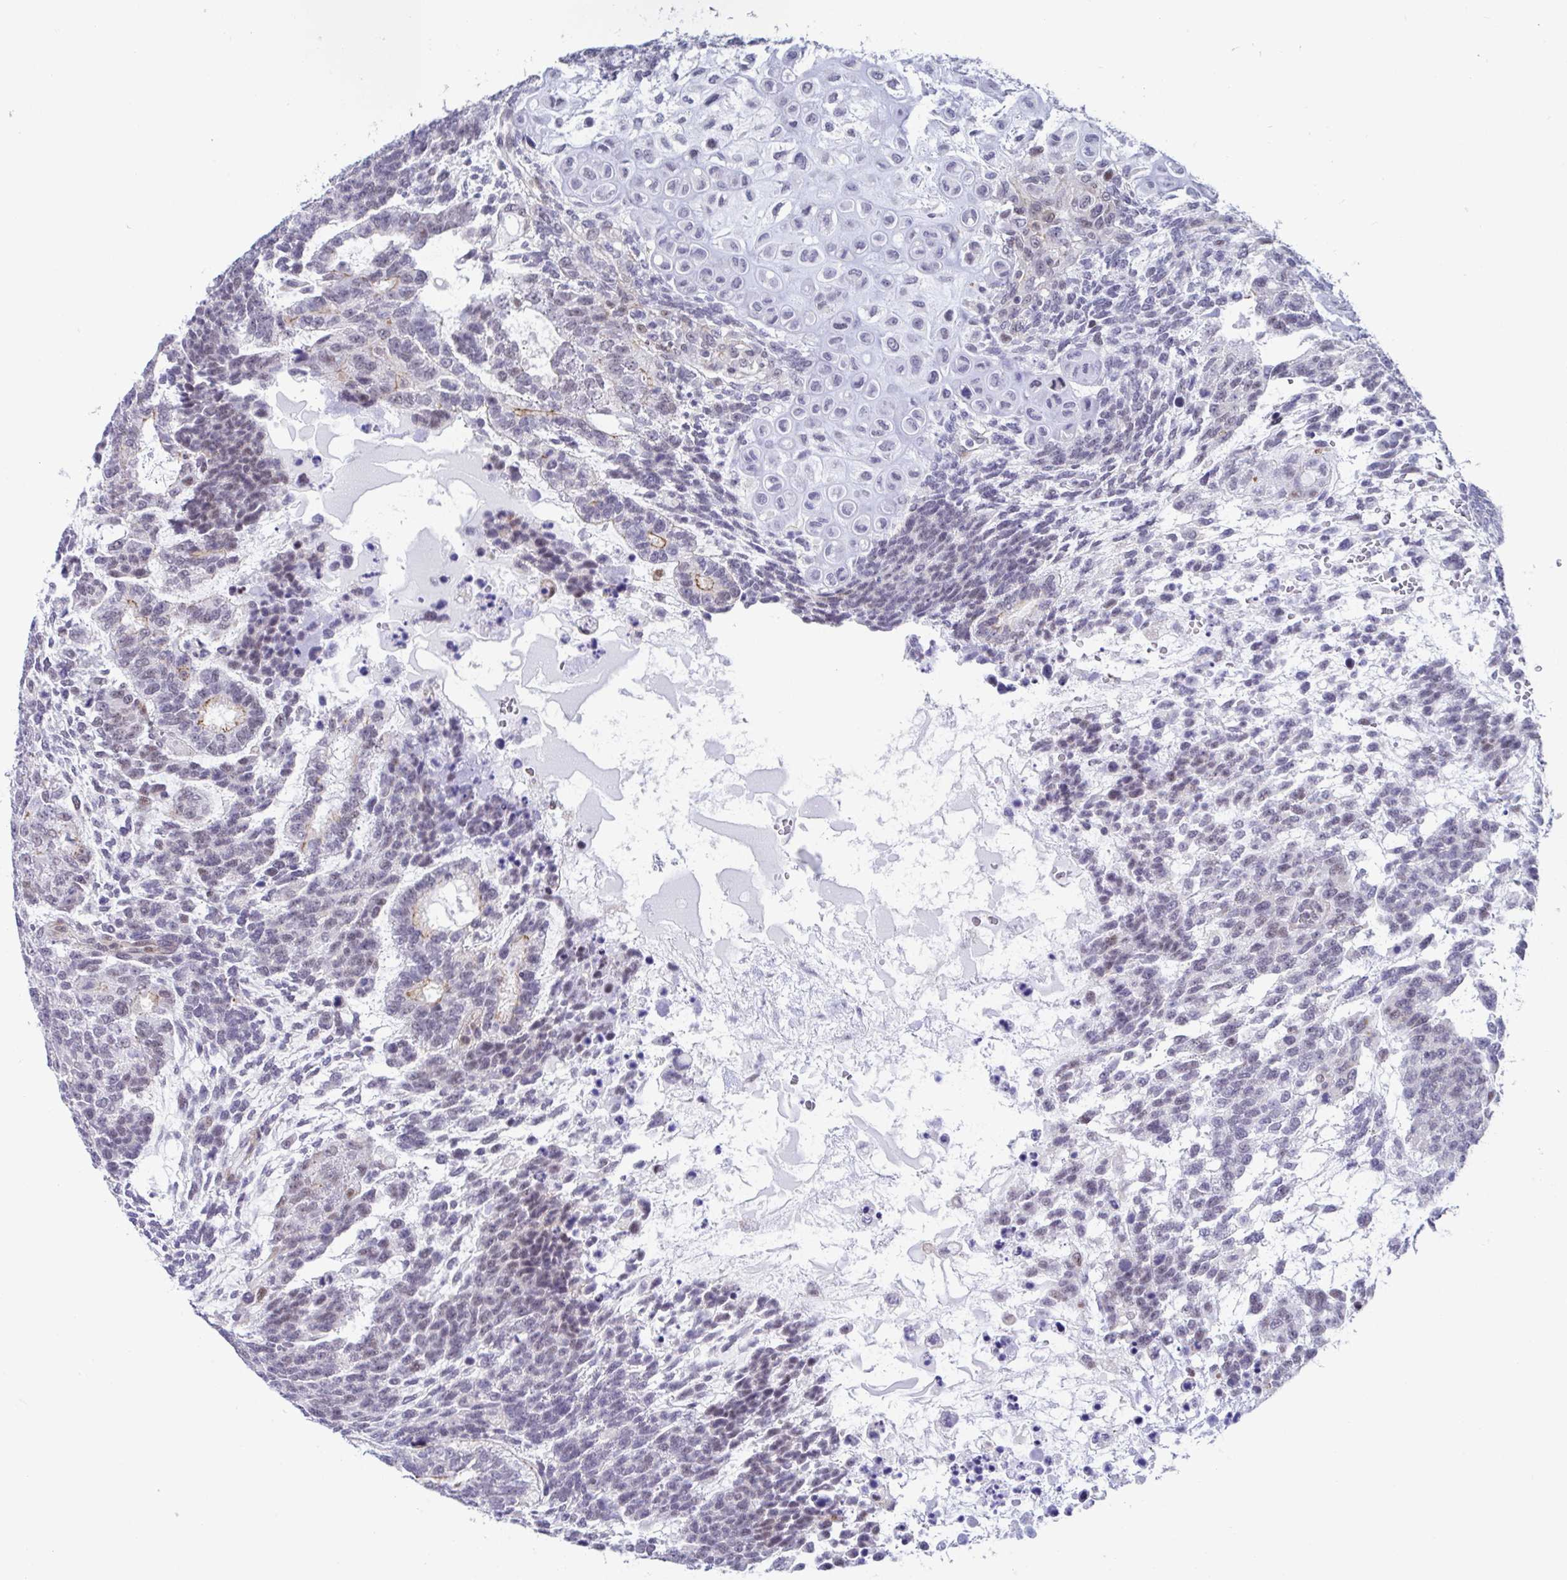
{"staining": {"intensity": "weak", "quantity": "<25%", "location": "cytoplasmic/membranous"}, "tissue": "testis cancer", "cell_type": "Tumor cells", "image_type": "cancer", "snomed": [{"axis": "morphology", "description": "Carcinoma, Embryonal, NOS"}, {"axis": "topography", "description": "Testis"}], "caption": "Micrograph shows no significant protein expression in tumor cells of testis cancer (embryonal carcinoma). The staining is performed using DAB (3,3'-diaminobenzidine) brown chromogen with nuclei counter-stained in using hematoxylin.", "gene": "WDR72", "patient": {"sex": "male", "age": 23}}